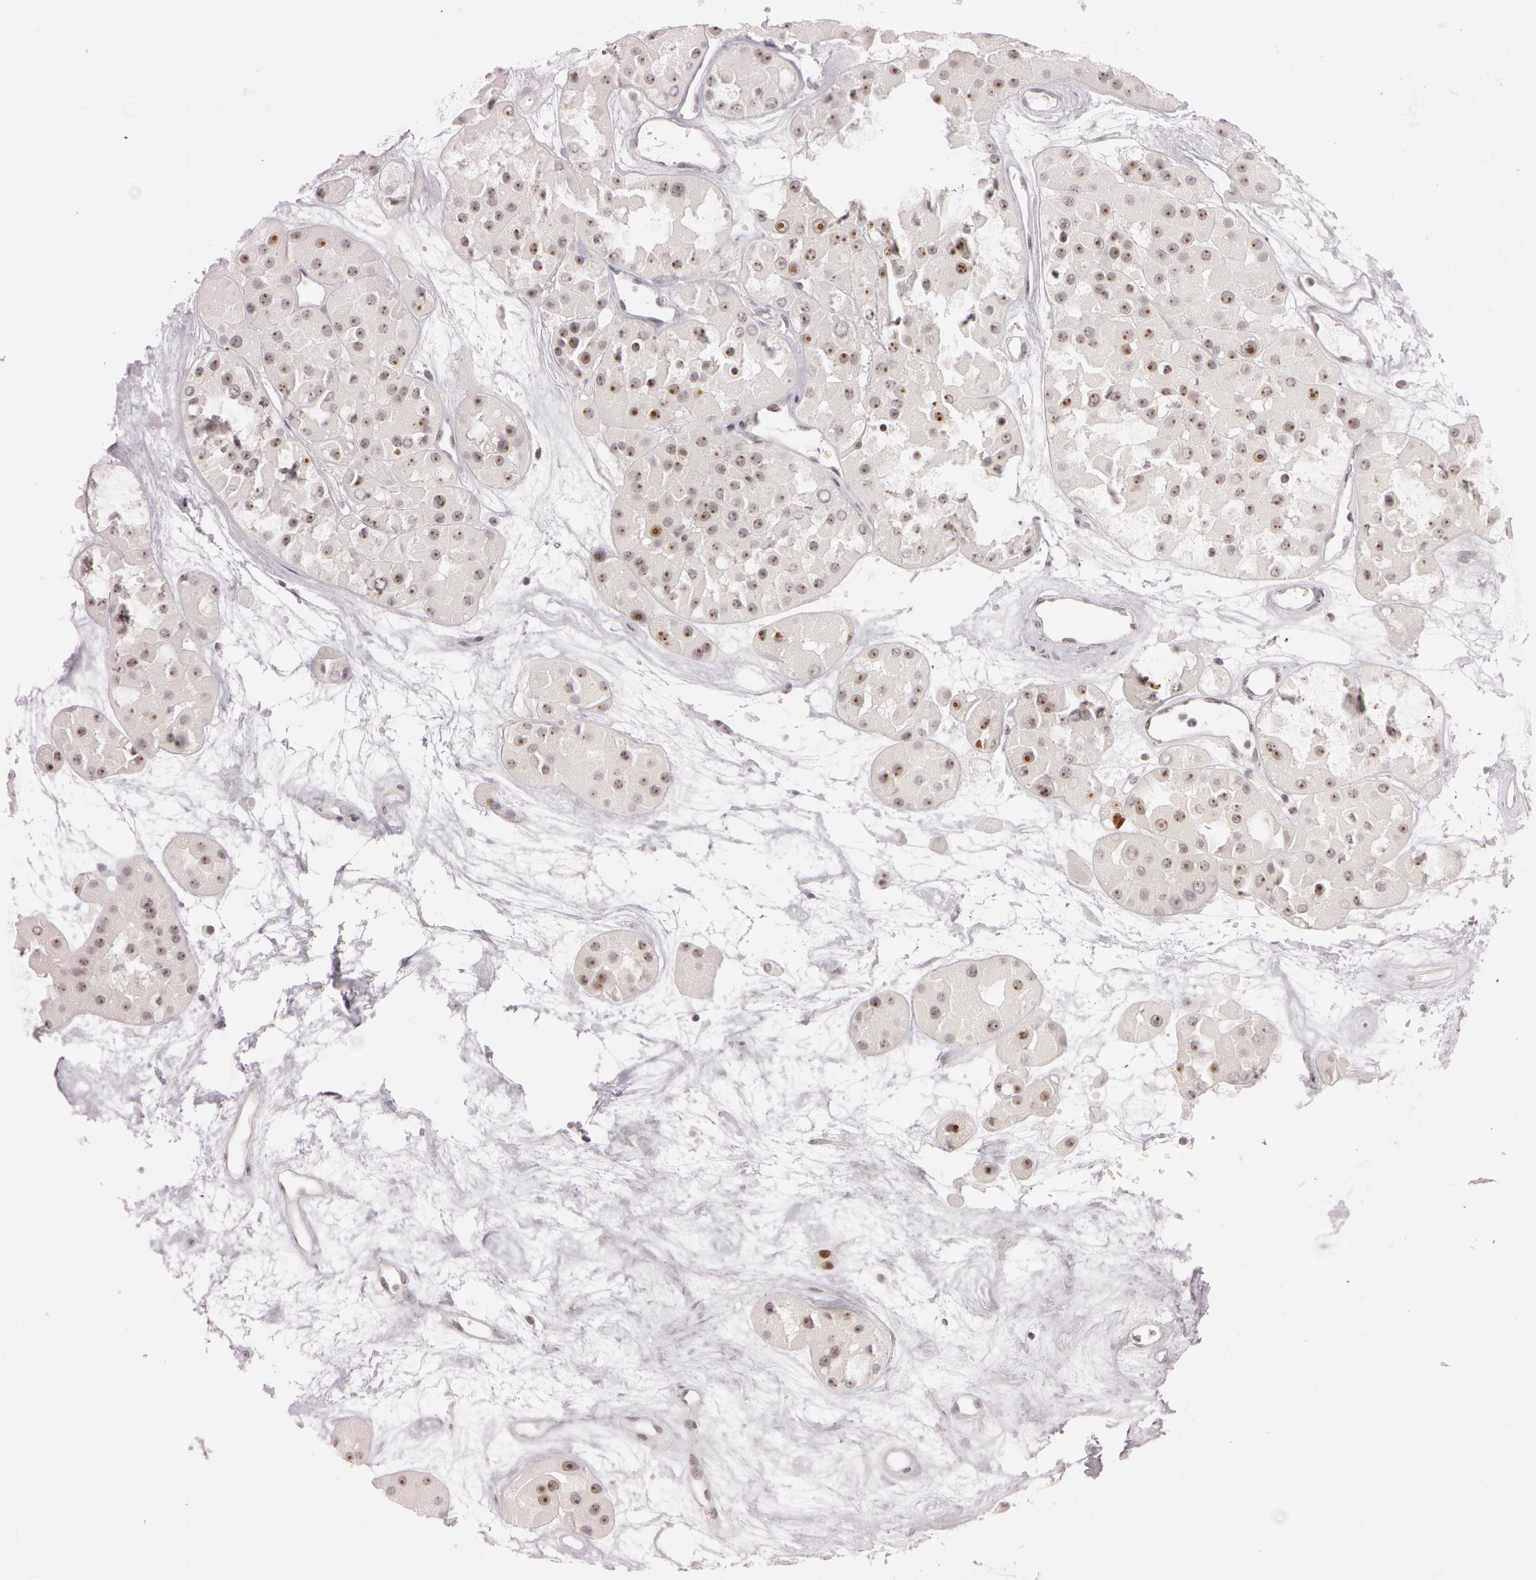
{"staining": {"intensity": "moderate", "quantity": ">75%", "location": "nuclear"}, "tissue": "renal cancer", "cell_type": "Tumor cells", "image_type": "cancer", "snomed": [{"axis": "morphology", "description": "Adenocarcinoma, uncertain malignant potential"}, {"axis": "topography", "description": "Kidney"}], "caption": "Renal cancer stained with a protein marker displays moderate staining in tumor cells.", "gene": "FBL", "patient": {"sex": "male", "age": 63}}